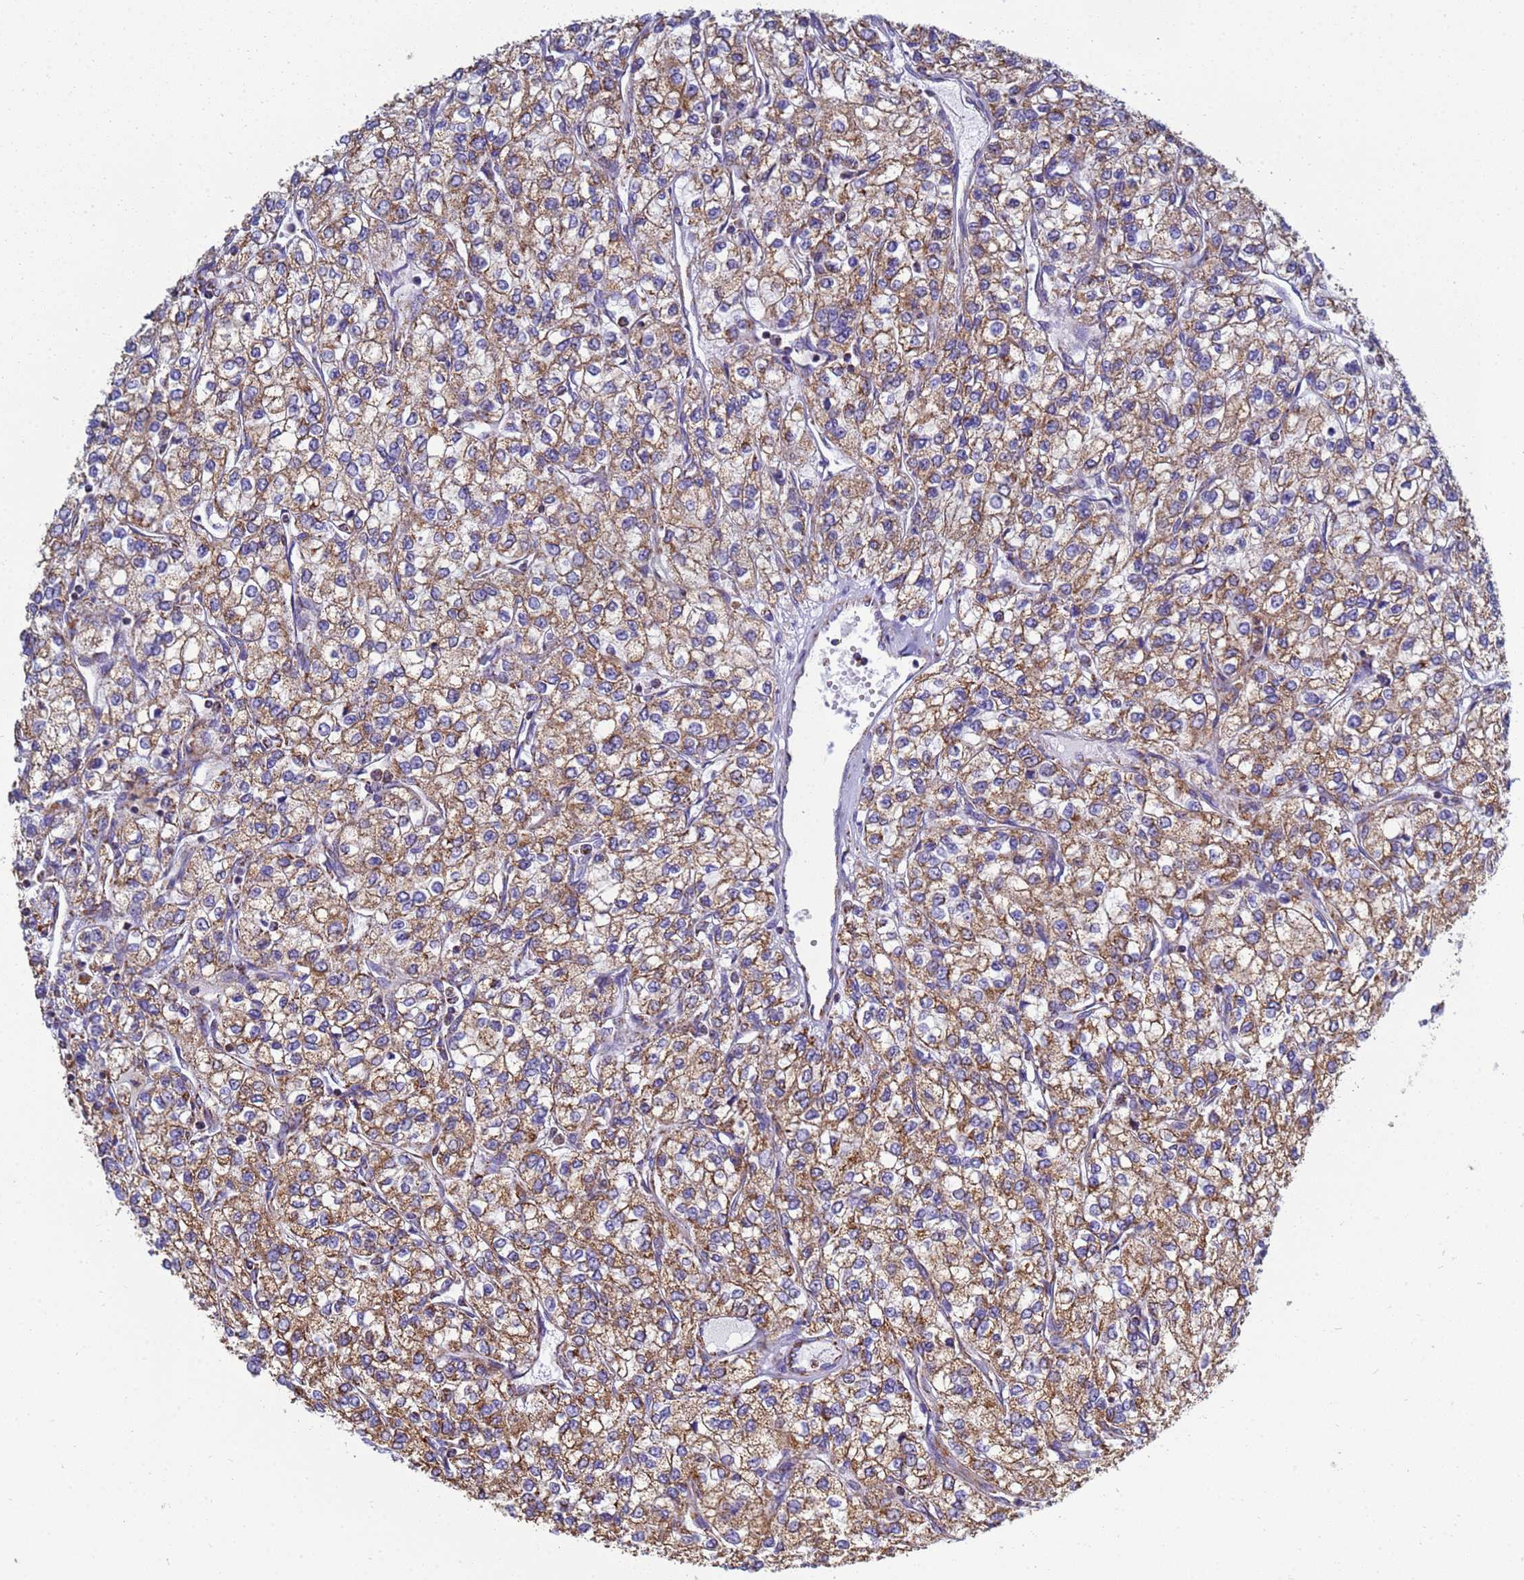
{"staining": {"intensity": "moderate", "quantity": ">75%", "location": "cytoplasmic/membranous"}, "tissue": "renal cancer", "cell_type": "Tumor cells", "image_type": "cancer", "snomed": [{"axis": "morphology", "description": "Adenocarcinoma, NOS"}, {"axis": "topography", "description": "Kidney"}], "caption": "Immunohistochemistry photomicrograph of neoplastic tissue: renal cancer stained using immunohistochemistry exhibits medium levels of moderate protein expression localized specifically in the cytoplasmic/membranous of tumor cells, appearing as a cytoplasmic/membranous brown color.", "gene": "COQ4", "patient": {"sex": "male", "age": 80}}